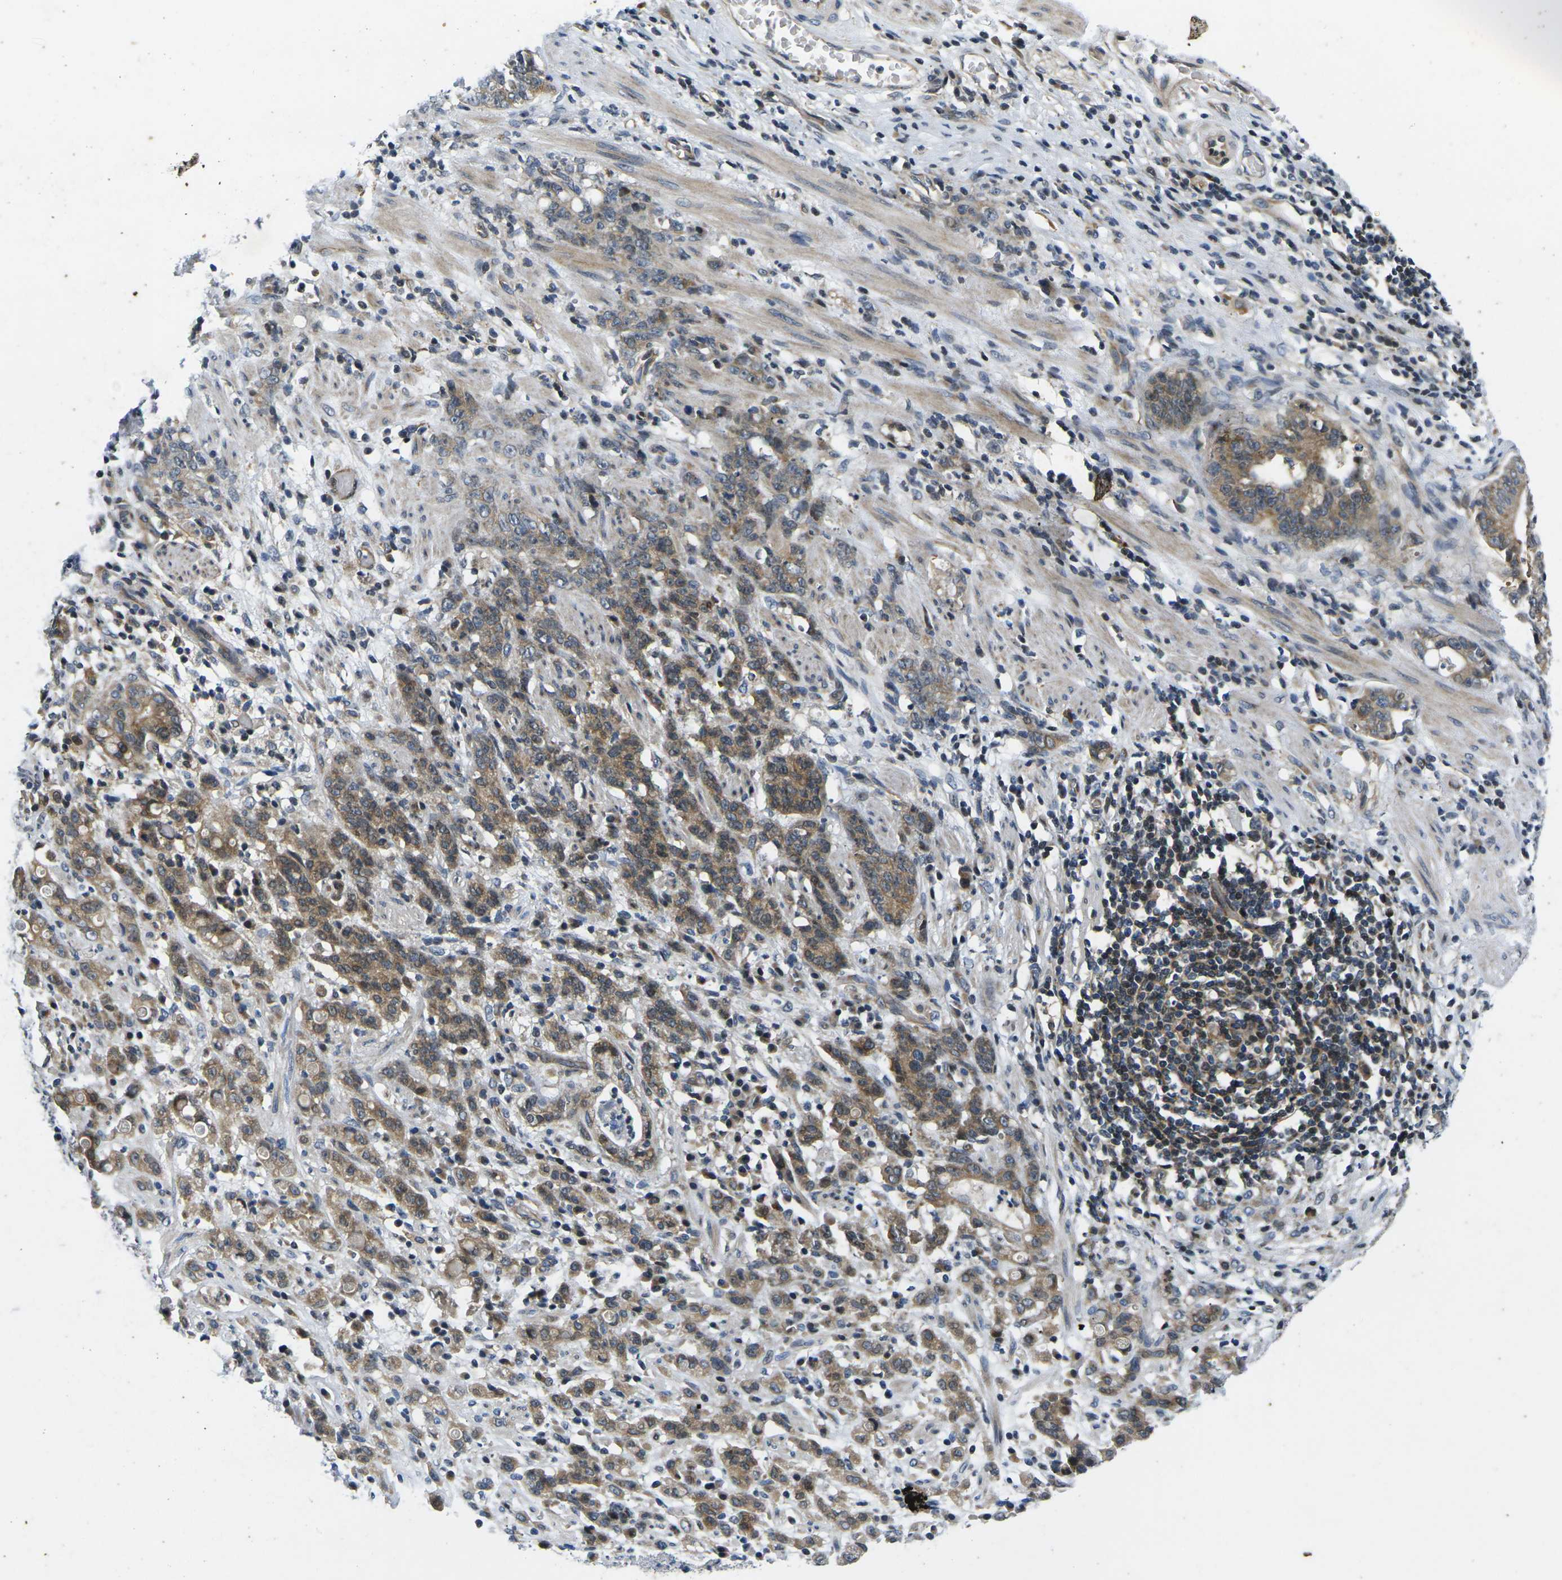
{"staining": {"intensity": "moderate", "quantity": ">75%", "location": "cytoplasmic/membranous"}, "tissue": "stomach cancer", "cell_type": "Tumor cells", "image_type": "cancer", "snomed": [{"axis": "morphology", "description": "Adenocarcinoma, NOS"}, {"axis": "topography", "description": "Stomach, lower"}], "caption": "Immunohistochemistry (IHC) (DAB (3,3'-diaminobenzidine)) staining of stomach cancer exhibits moderate cytoplasmic/membranous protein staining in about >75% of tumor cells.", "gene": "ROBO2", "patient": {"sex": "male", "age": 88}}